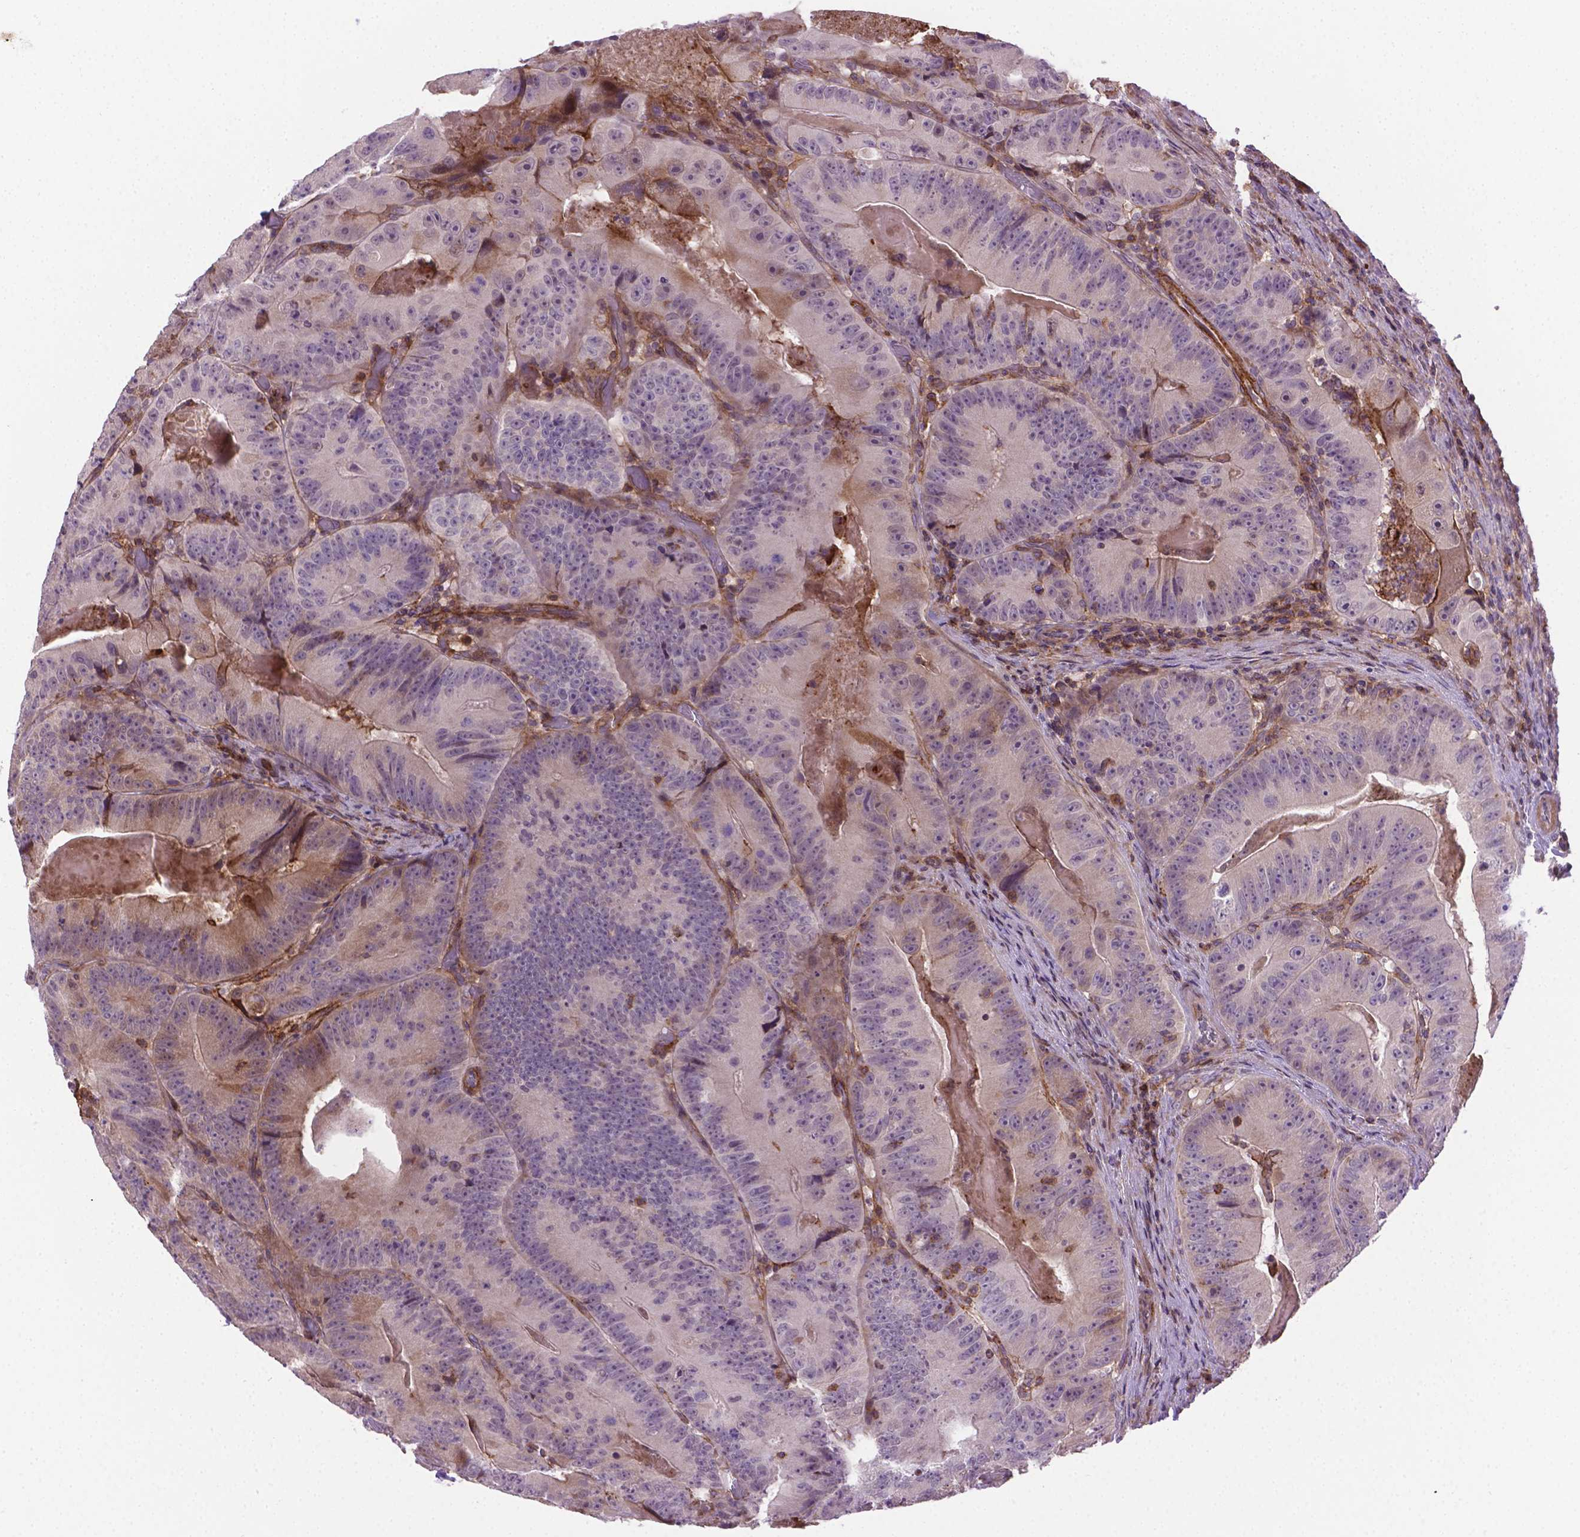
{"staining": {"intensity": "negative", "quantity": "none", "location": "none"}, "tissue": "colorectal cancer", "cell_type": "Tumor cells", "image_type": "cancer", "snomed": [{"axis": "morphology", "description": "Adenocarcinoma, NOS"}, {"axis": "topography", "description": "Colon"}], "caption": "Tumor cells show no significant protein staining in adenocarcinoma (colorectal).", "gene": "ACAD10", "patient": {"sex": "female", "age": 86}}